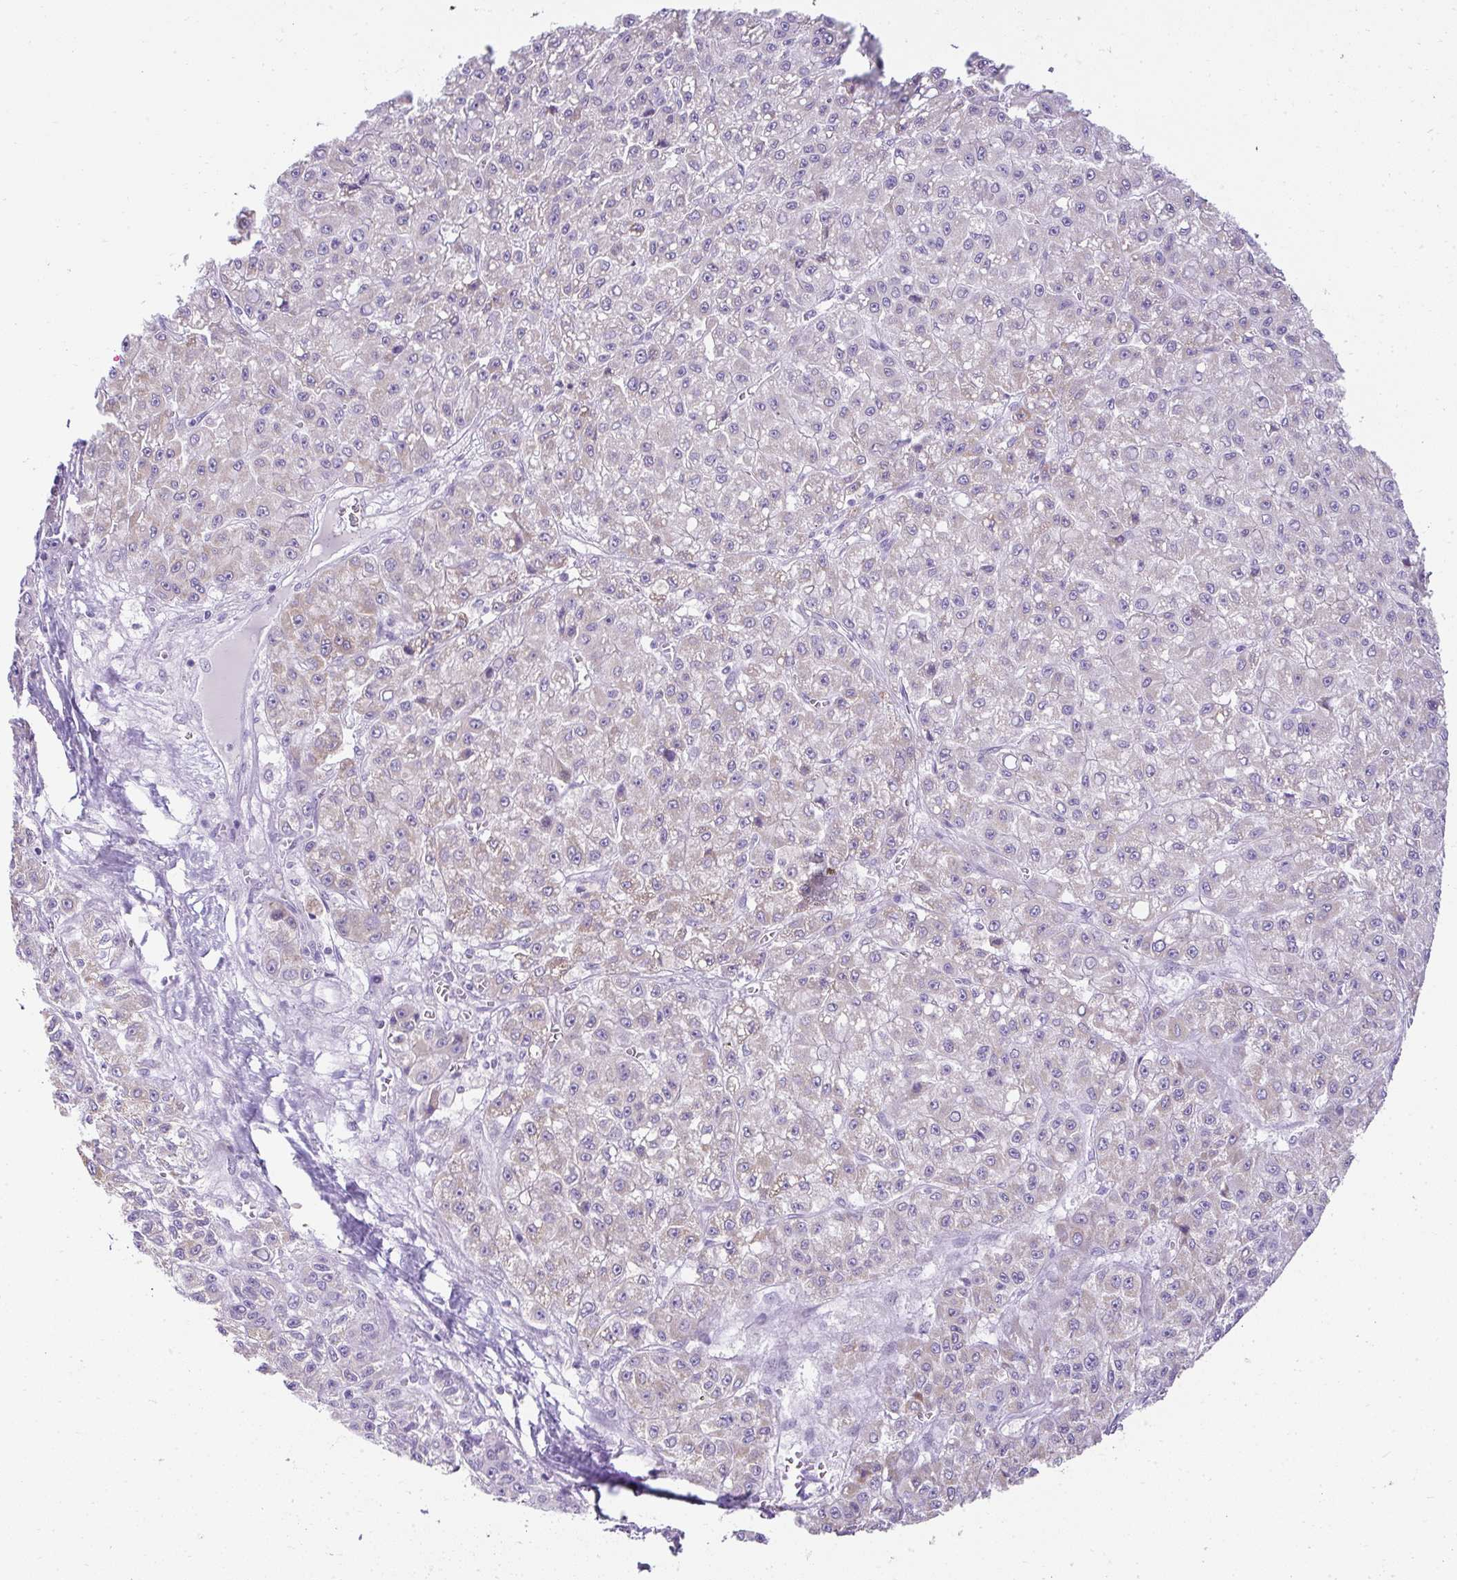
{"staining": {"intensity": "weak", "quantity": "25%-75%", "location": "cytoplasmic/membranous"}, "tissue": "liver cancer", "cell_type": "Tumor cells", "image_type": "cancer", "snomed": [{"axis": "morphology", "description": "Carcinoma, Hepatocellular, NOS"}, {"axis": "topography", "description": "Liver"}], "caption": "Immunohistochemical staining of human hepatocellular carcinoma (liver) reveals low levels of weak cytoplasmic/membranous expression in about 25%-75% of tumor cells. Nuclei are stained in blue.", "gene": "RNF183", "patient": {"sex": "male", "age": 70}}